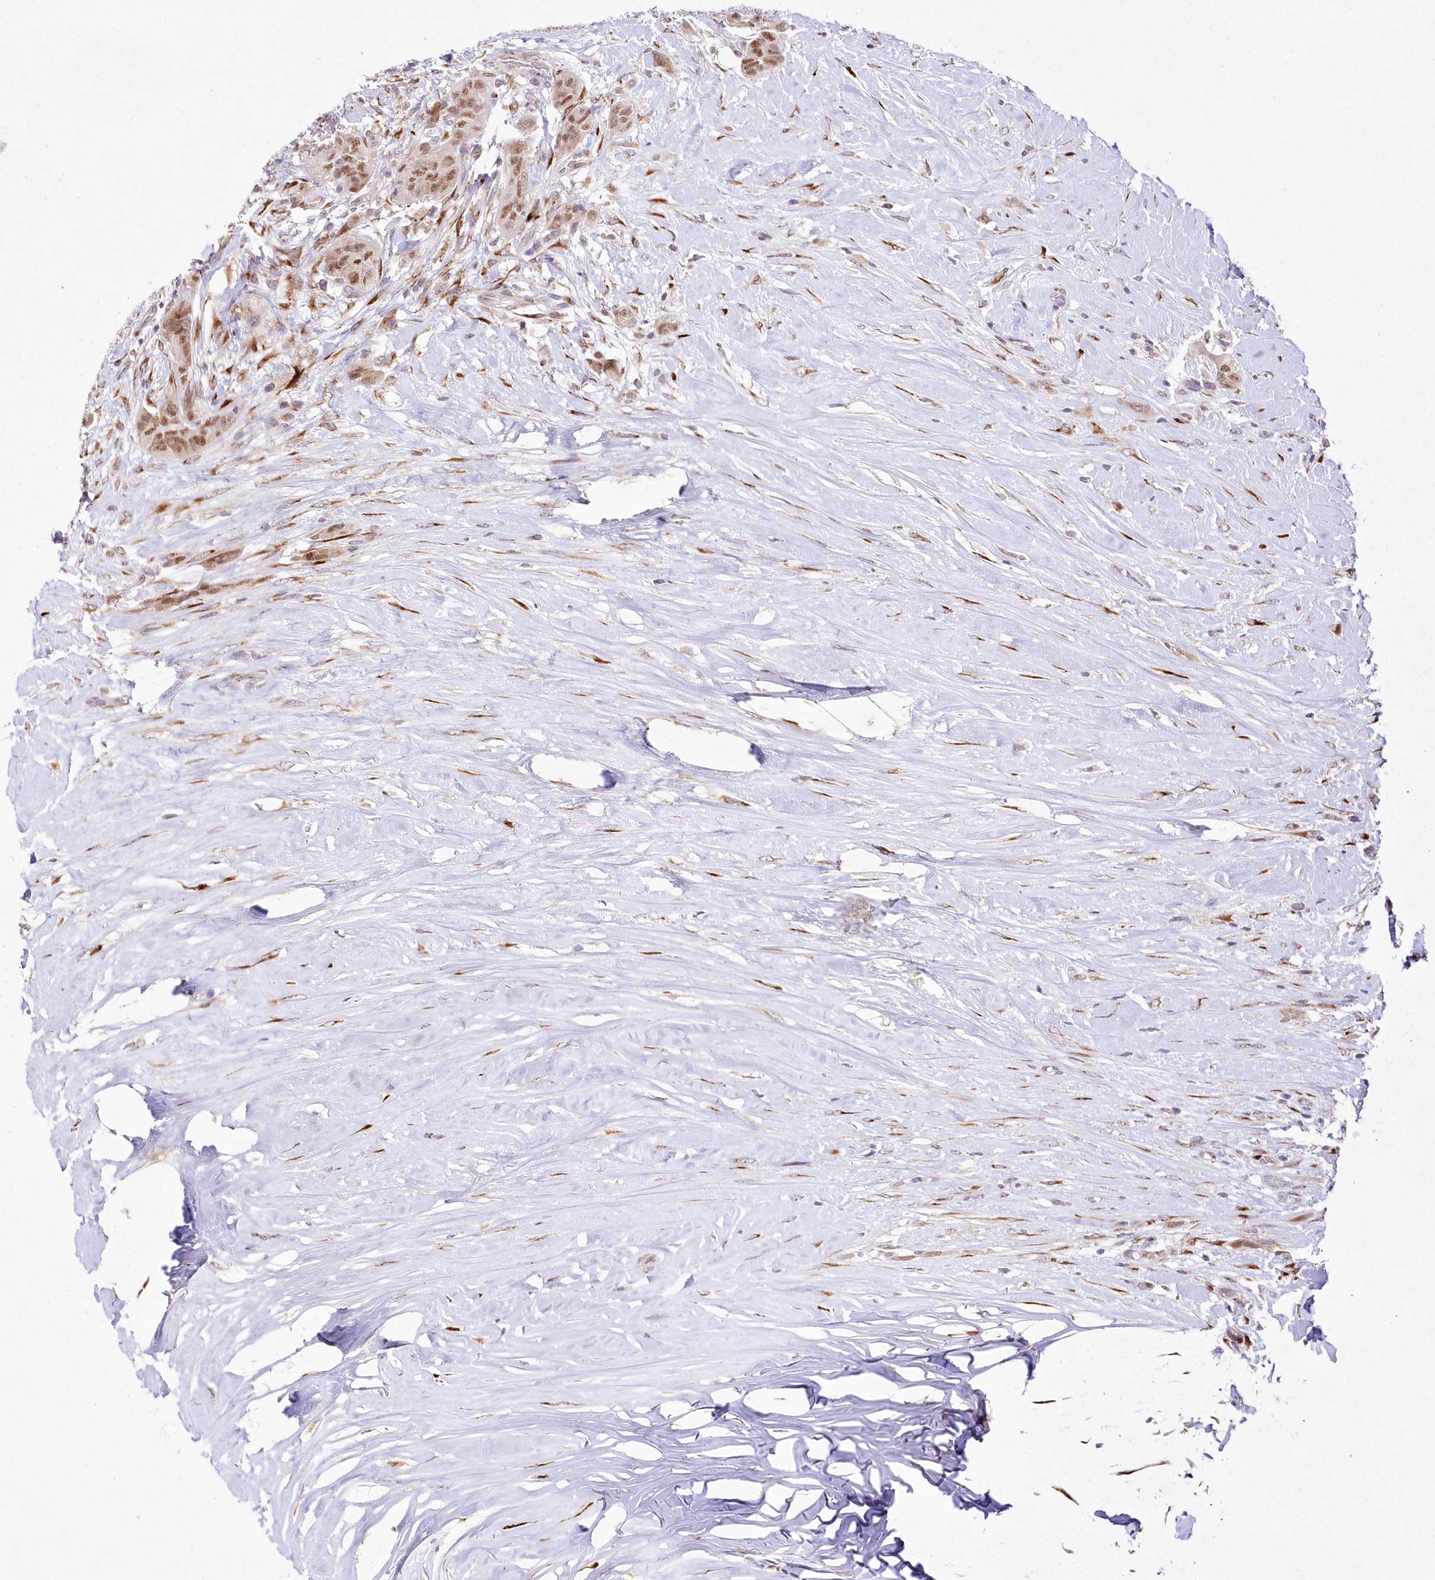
{"staining": {"intensity": "moderate", "quantity": ">75%", "location": "nuclear"}, "tissue": "thyroid cancer", "cell_type": "Tumor cells", "image_type": "cancer", "snomed": [{"axis": "morphology", "description": "Papillary adenocarcinoma, NOS"}, {"axis": "topography", "description": "Thyroid gland"}], "caption": "A brown stain highlights moderate nuclear staining of a protein in papillary adenocarcinoma (thyroid) tumor cells.", "gene": "LDB1", "patient": {"sex": "female", "age": 59}}